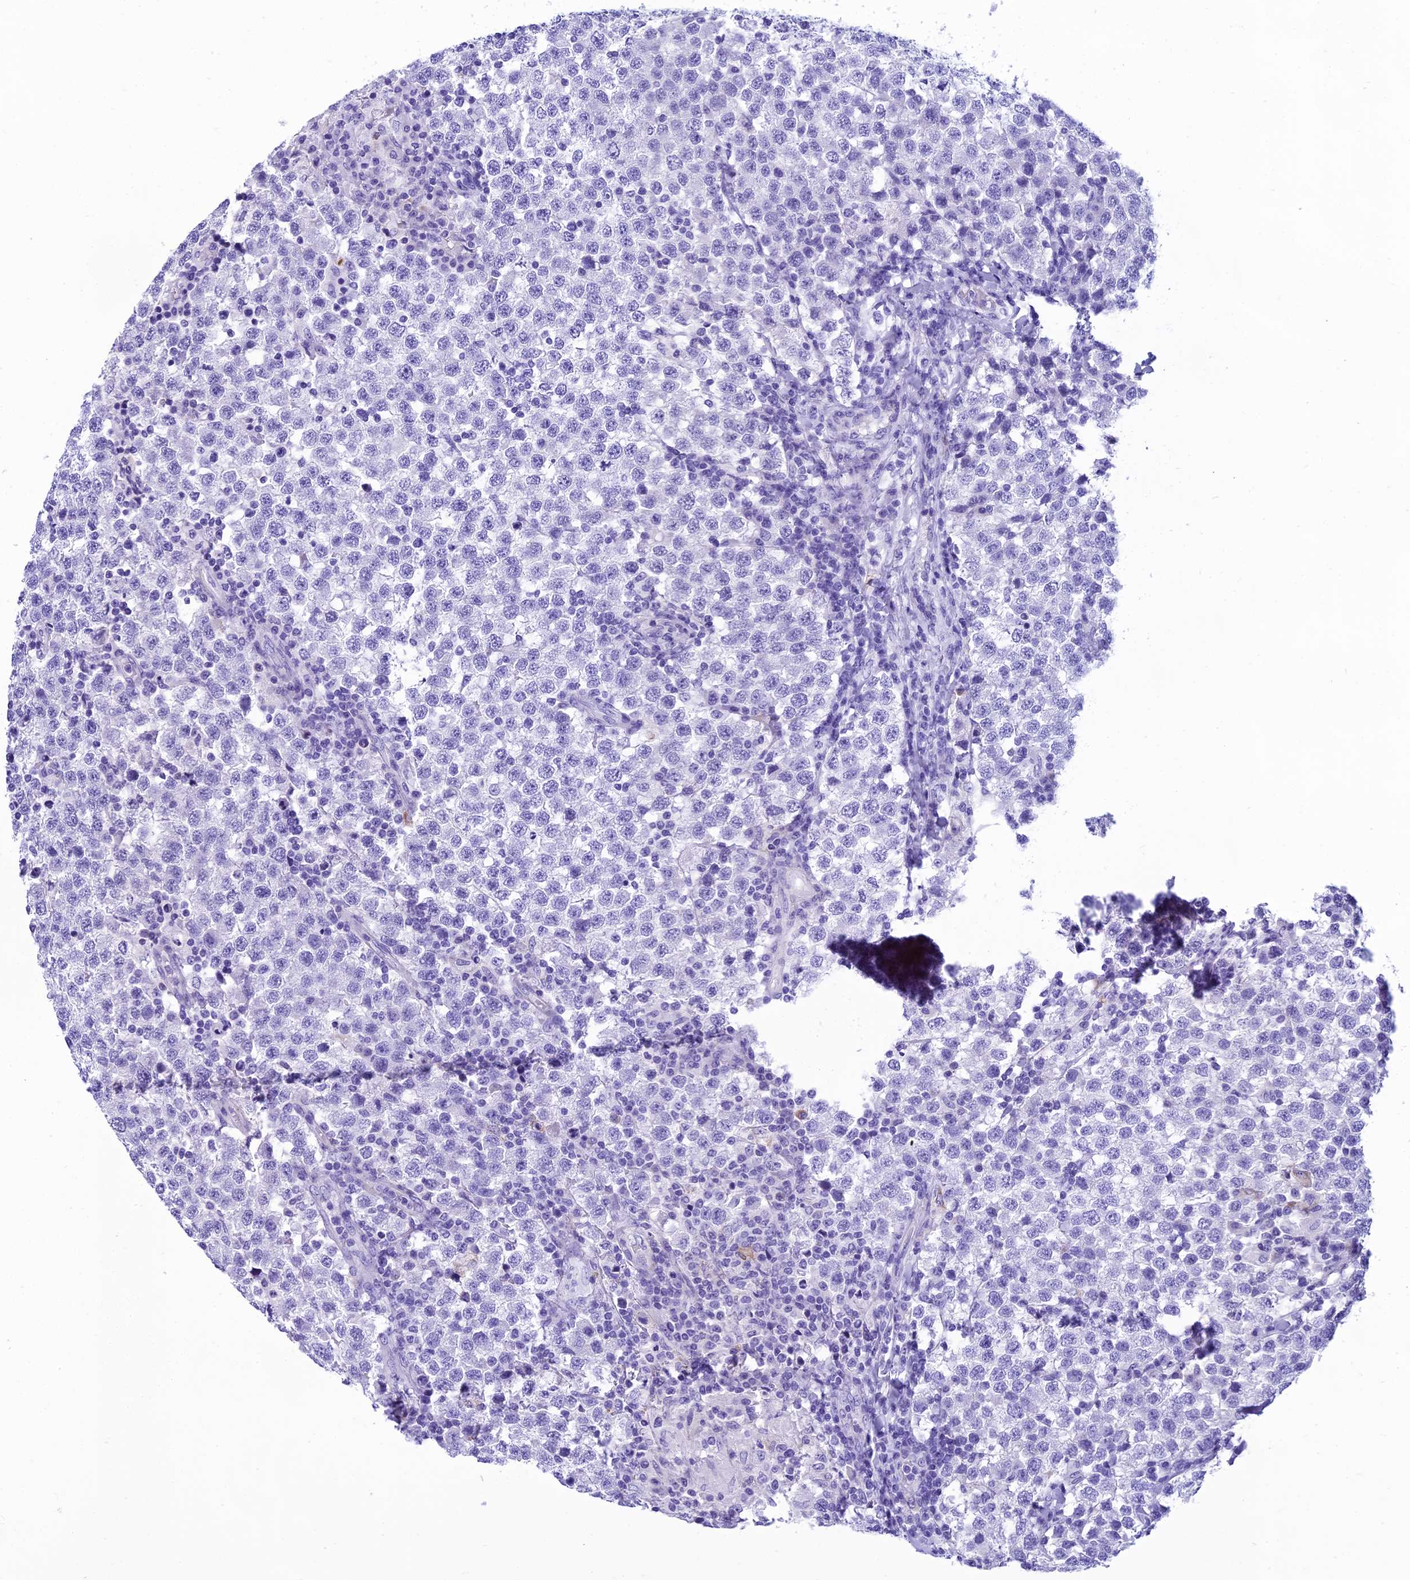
{"staining": {"intensity": "negative", "quantity": "none", "location": "none"}, "tissue": "testis cancer", "cell_type": "Tumor cells", "image_type": "cancer", "snomed": [{"axis": "morphology", "description": "Seminoma, NOS"}, {"axis": "topography", "description": "Testis"}], "caption": "DAB immunohistochemical staining of seminoma (testis) demonstrates no significant positivity in tumor cells.", "gene": "KCTD14", "patient": {"sex": "male", "age": 34}}